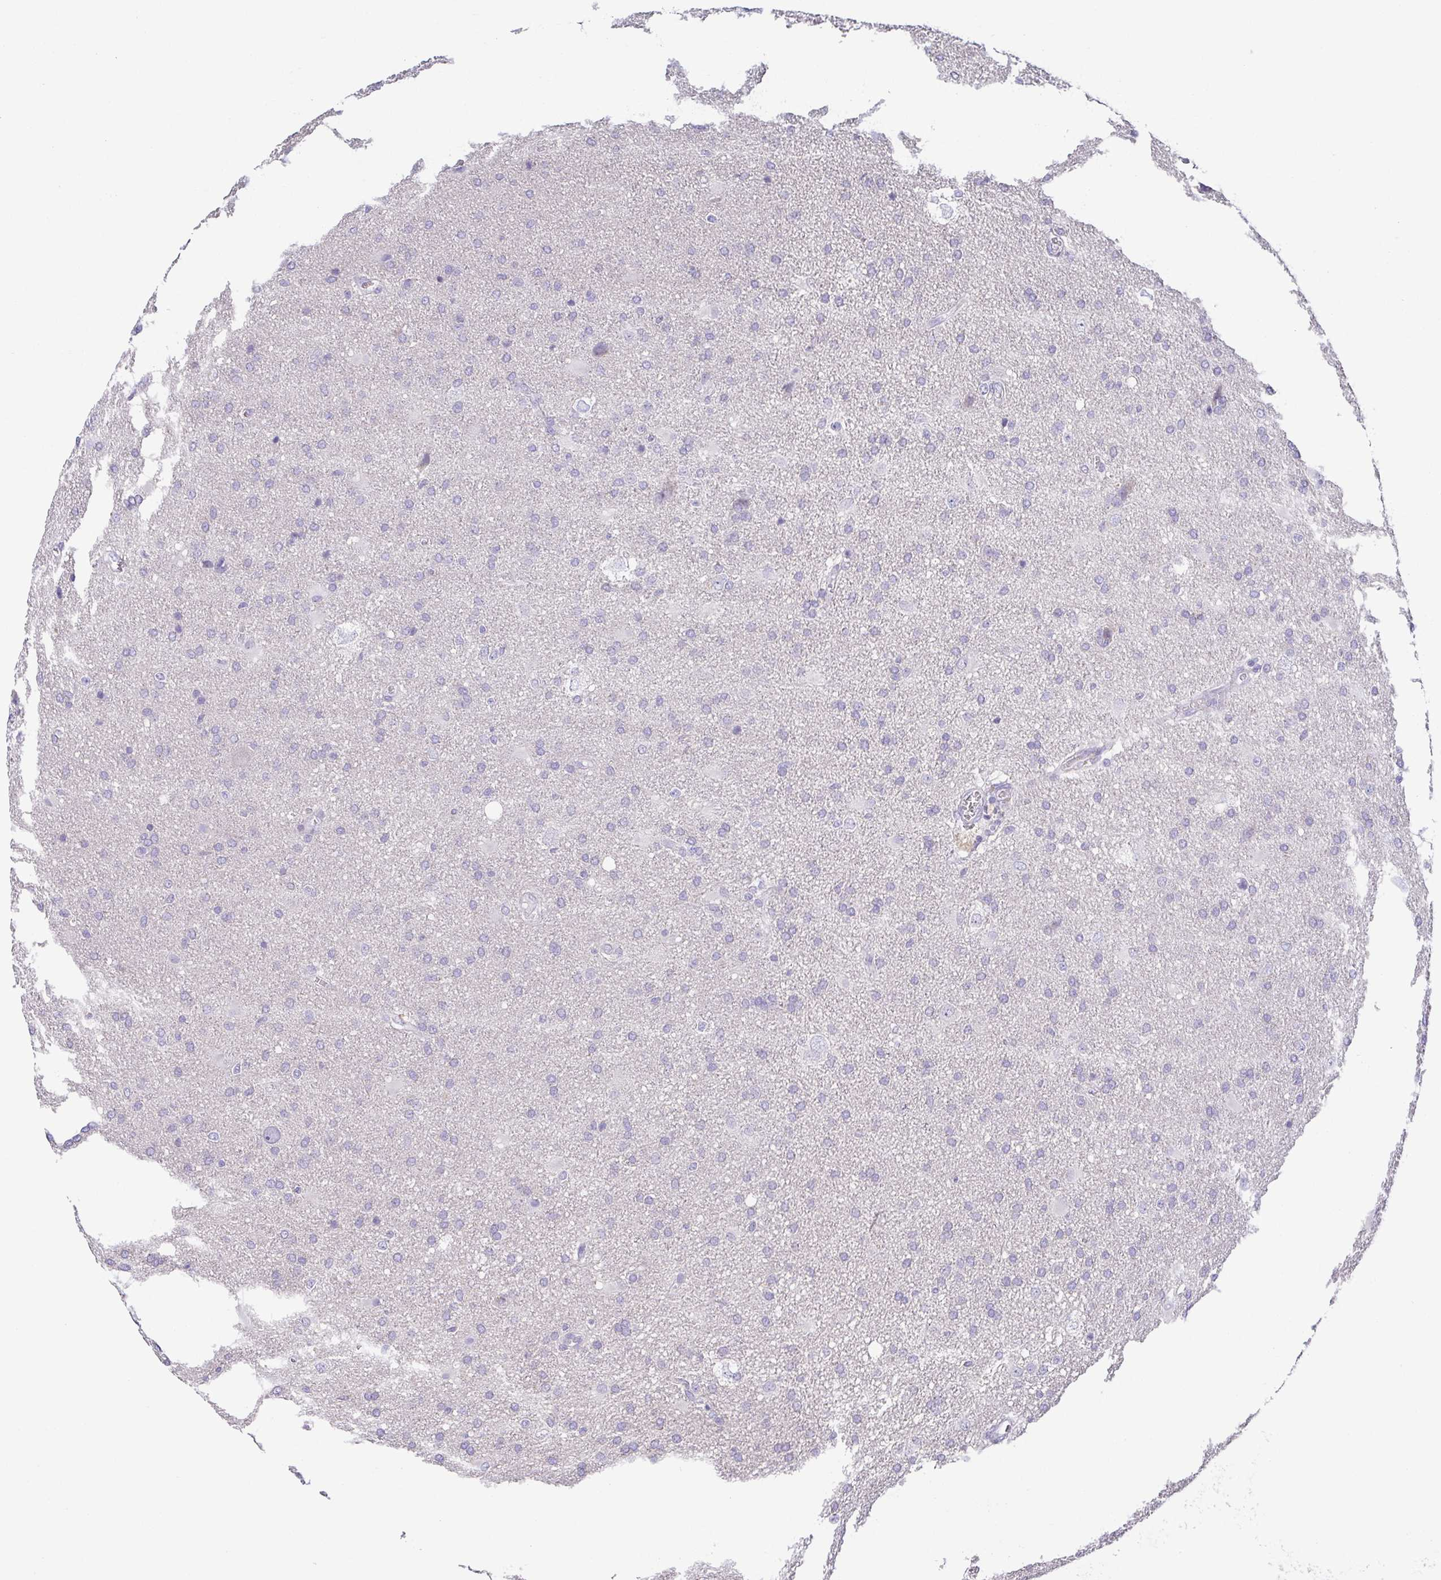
{"staining": {"intensity": "negative", "quantity": "none", "location": "none"}, "tissue": "glioma", "cell_type": "Tumor cells", "image_type": "cancer", "snomed": [{"axis": "morphology", "description": "Glioma, malignant, Low grade"}, {"axis": "topography", "description": "Brain"}], "caption": "This is an IHC photomicrograph of human glioma. There is no expression in tumor cells.", "gene": "PKDREJ", "patient": {"sex": "male", "age": 66}}